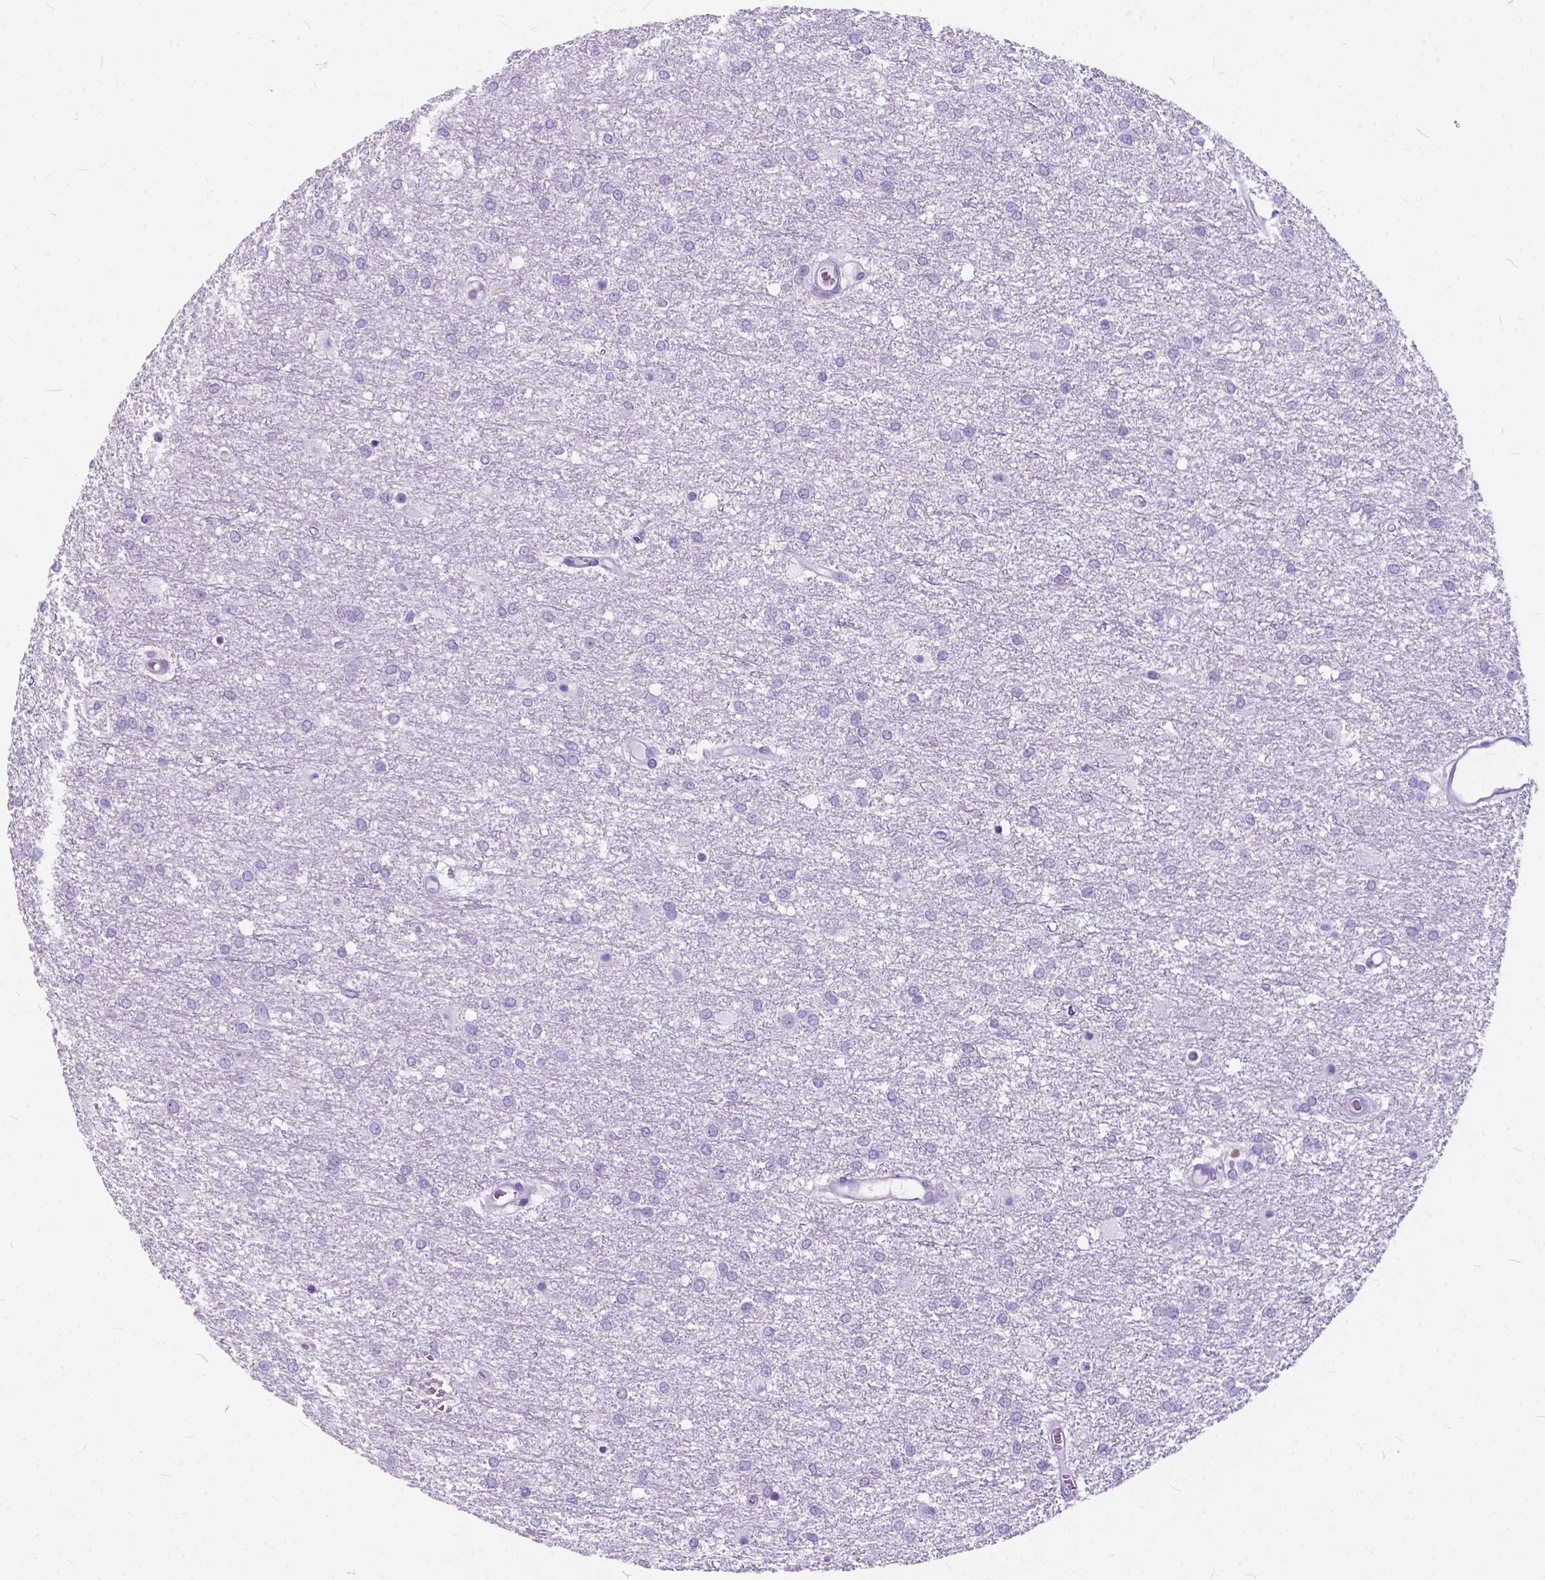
{"staining": {"intensity": "negative", "quantity": "none", "location": "none"}, "tissue": "glioma", "cell_type": "Tumor cells", "image_type": "cancer", "snomed": [{"axis": "morphology", "description": "Glioma, malignant, High grade"}, {"axis": "topography", "description": "Brain"}], "caption": "Malignant high-grade glioma was stained to show a protein in brown. There is no significant positivity in tumor cells. (Stains: DAB (3,3'-diaminobenzidine) immunohistochemistry with hematoxylin counter stain, Microscopy: brightfield microscopy at high magnification).", "gene": "BSND", "patient": {"sex": "female", "age": 61}}